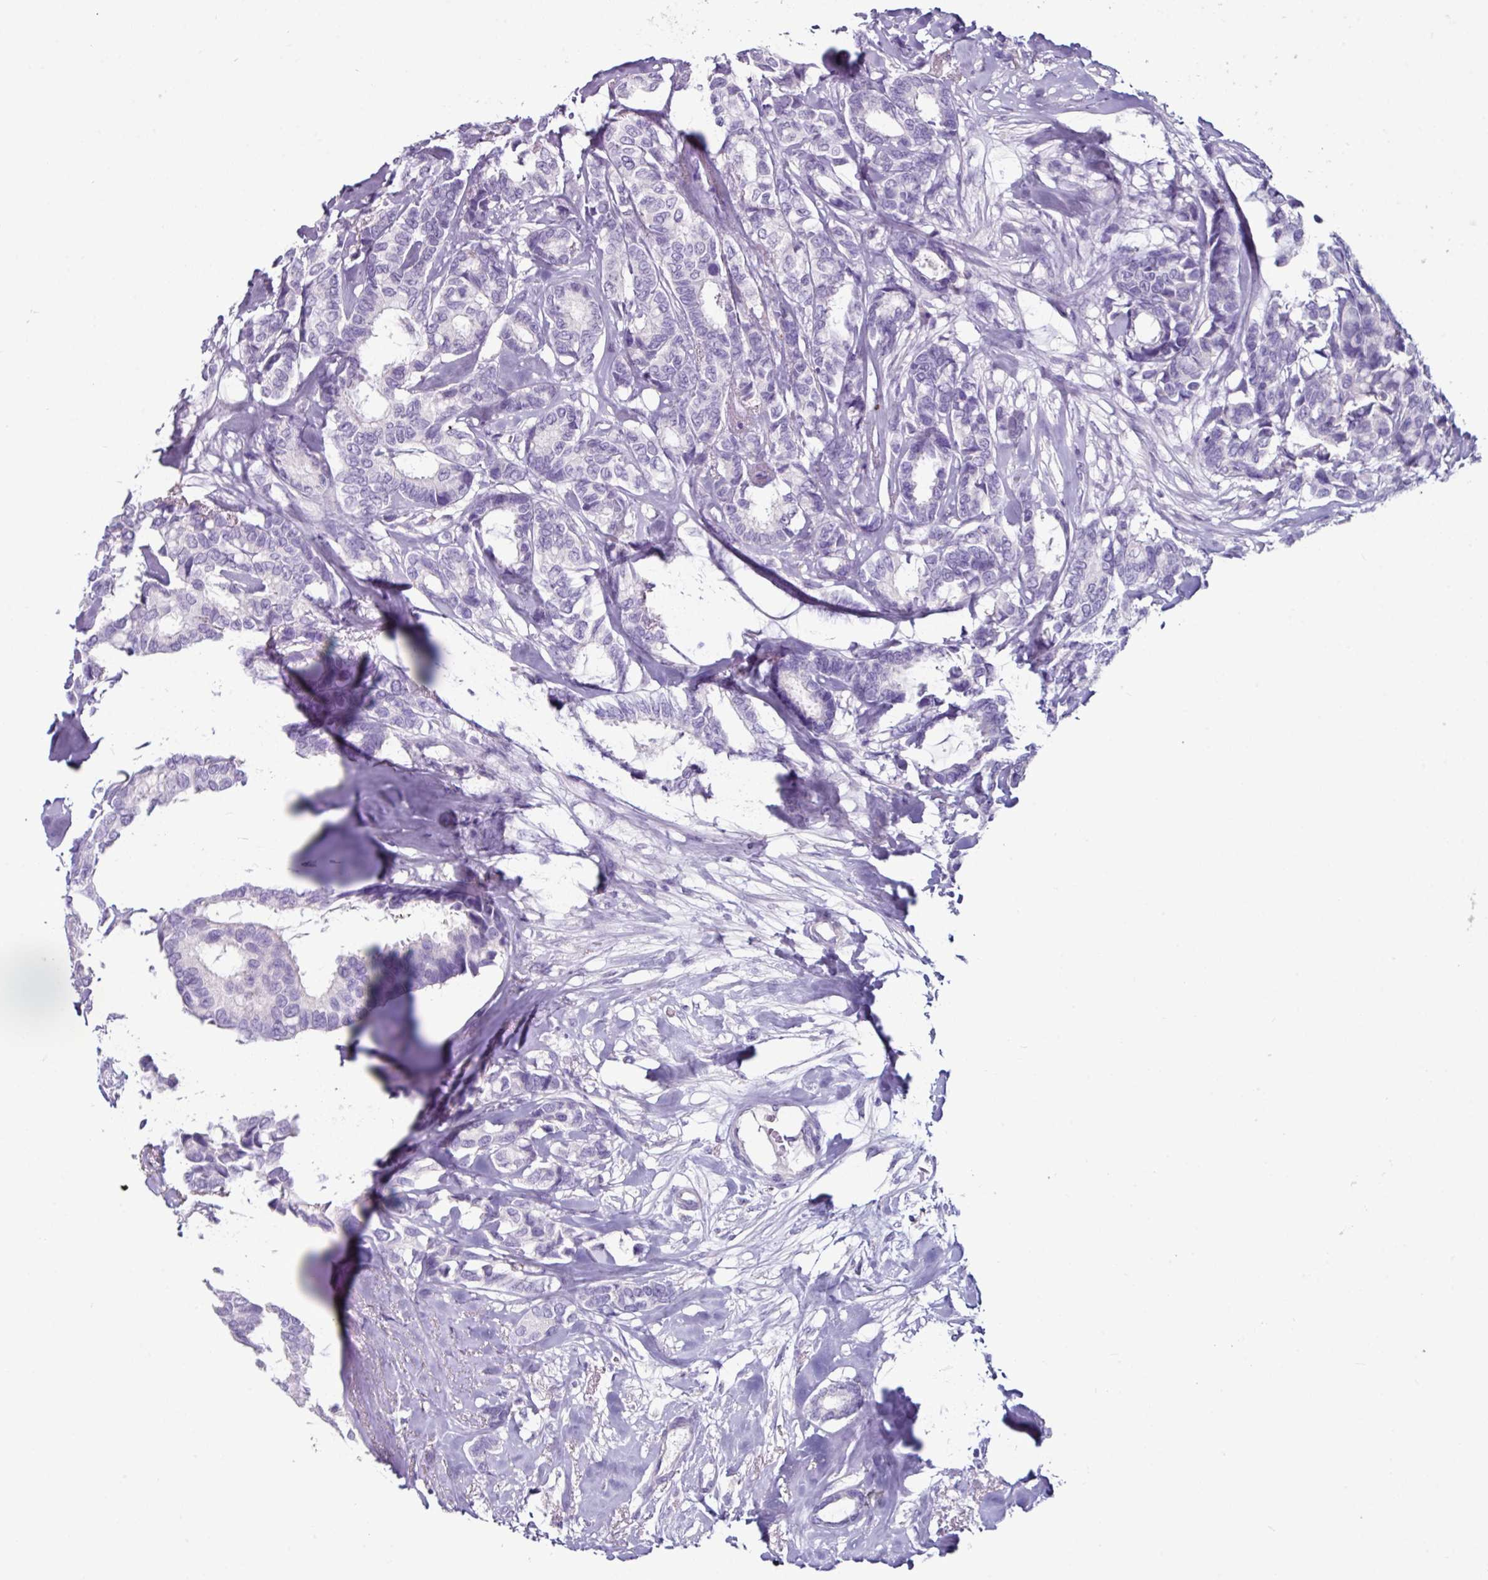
{"staining": {"intensity": "negative", "quantity": "none", "location": "none"}, "tissue": "breast cancer", "cell_type": "Tumor cells", "image_type": "cancer", "snomed": [{"axis": "morphology", "description": "Duct carcinoma"}, {"axis": "topography", "description": "Breast"}], "caption": "DAB immunohistochemical staining of human breast cancer (intraductal carcinoma) displays no significant staining in tumor cells.", "gene": "GLP2R", "patient": {"sex": "female", "age": 87}}